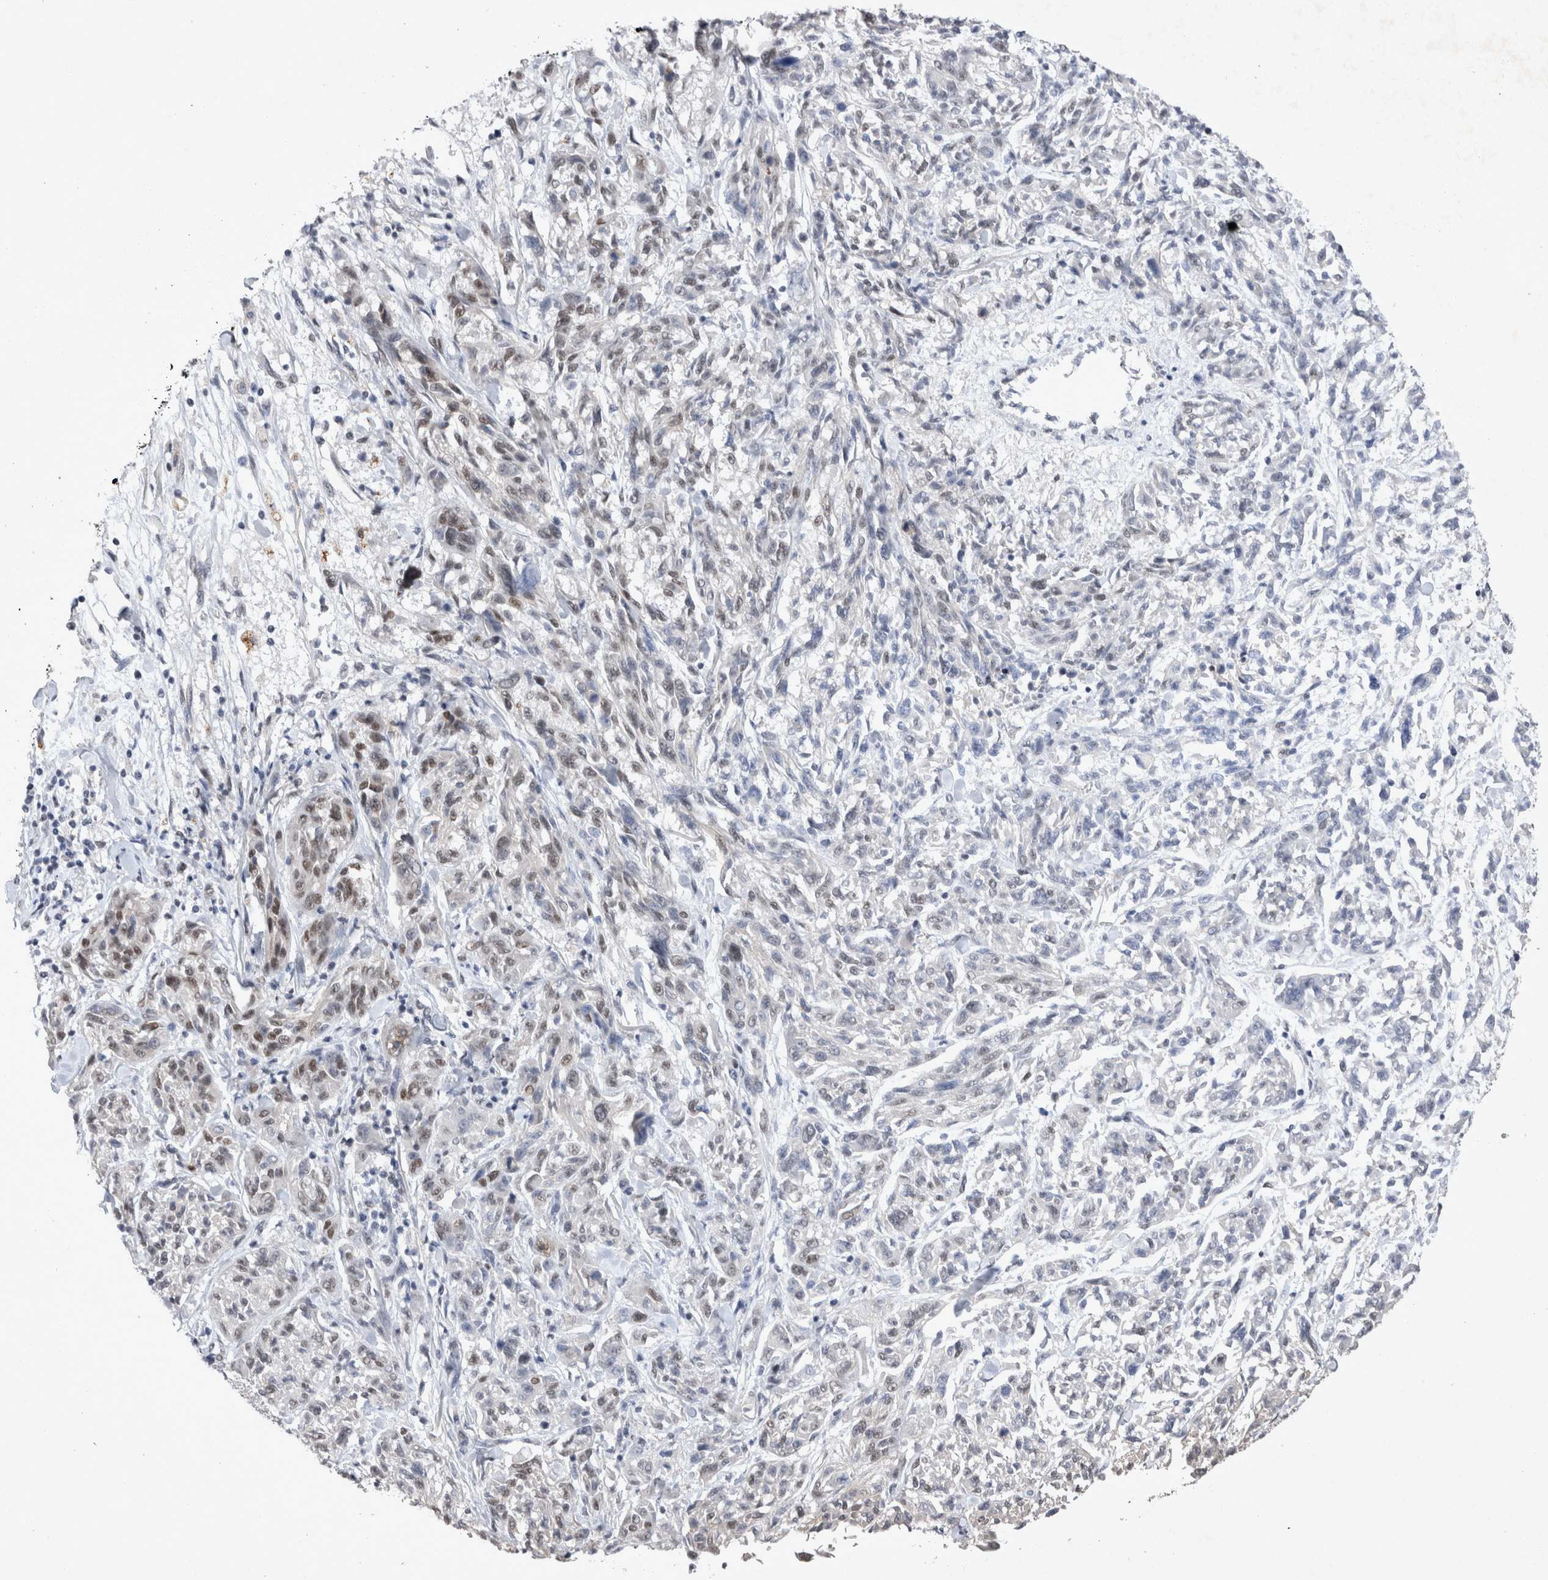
{"staining": {"intensity": "negative", "quantity": "none", "location": "none"}, "tissue": "melanoma", "cell_type": "Tumor cells", "image_type": "cancer", "snomed": [{"axis": "morphology", "description": "Malignant melanoma, NOS"}, {"axis": "topography", "description": "Skin"}], "caption": "DAB immunohistochemical staining of human malignant melanoma reveals no significant expression in tumor cells.", "gene": "RBM6", "patient": {"sex": "male", "age": 53}}